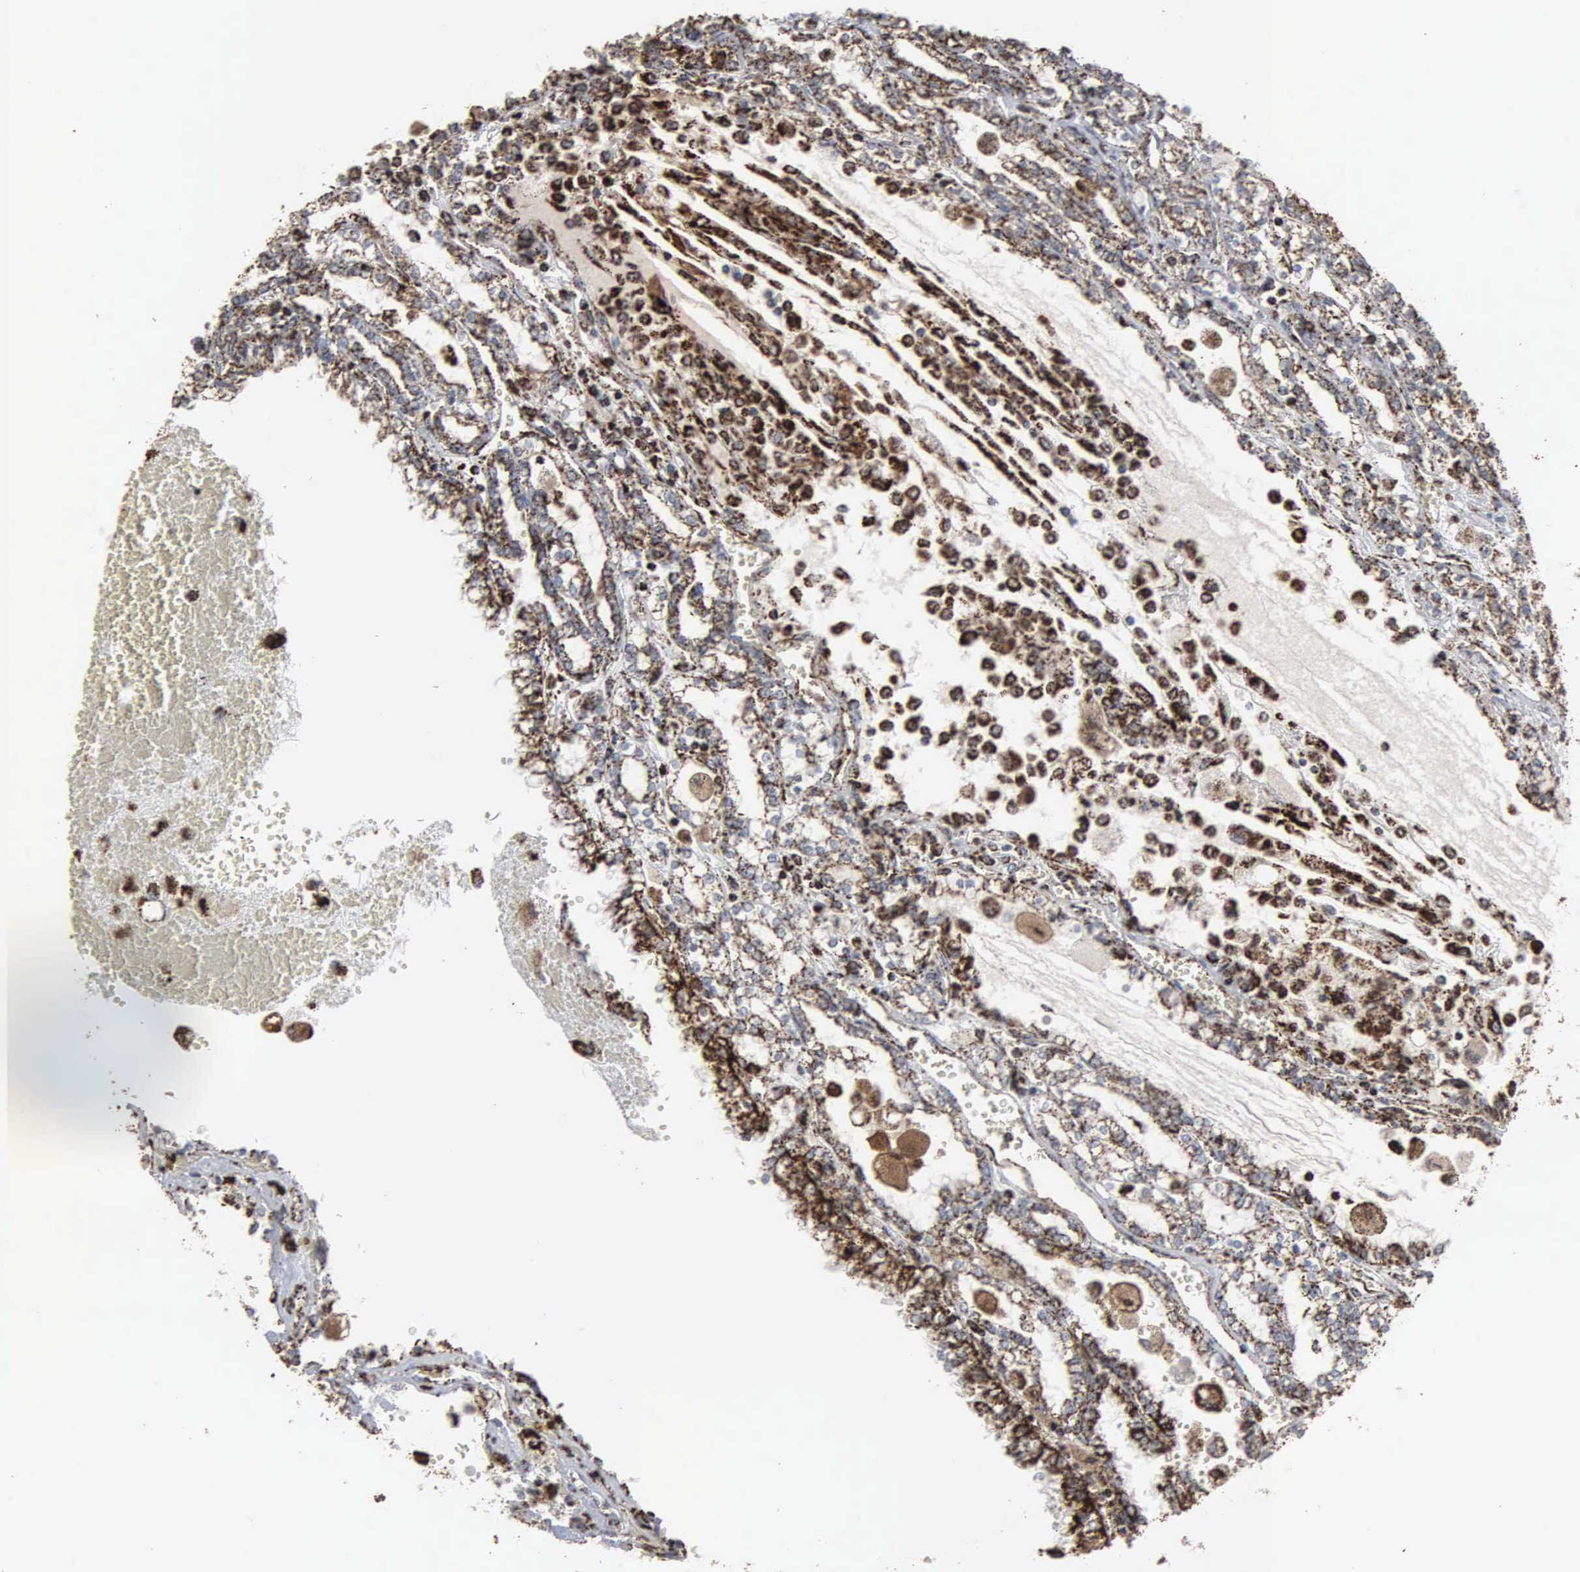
{"staining": {"intensity": "strong", "quantity": ">75%", "location": "cytoplasmic/membranous"}, "tissue": "renal cancer", "cell_type": "Tumor cells", "image_type": "cancer", "snomed": [{"axis": "morphology", "description": "Adenocarcinoma, NOS"}, {"axis": "topography", "description": "Kidney"}], "caption": "A histopathology image of human renal cancer stained for a protein reveals strong cytoplasmic/membranous brown staining in tumor cells.", "gene": "HSPA9", "patient": {"sex": "female", "age": 56}}